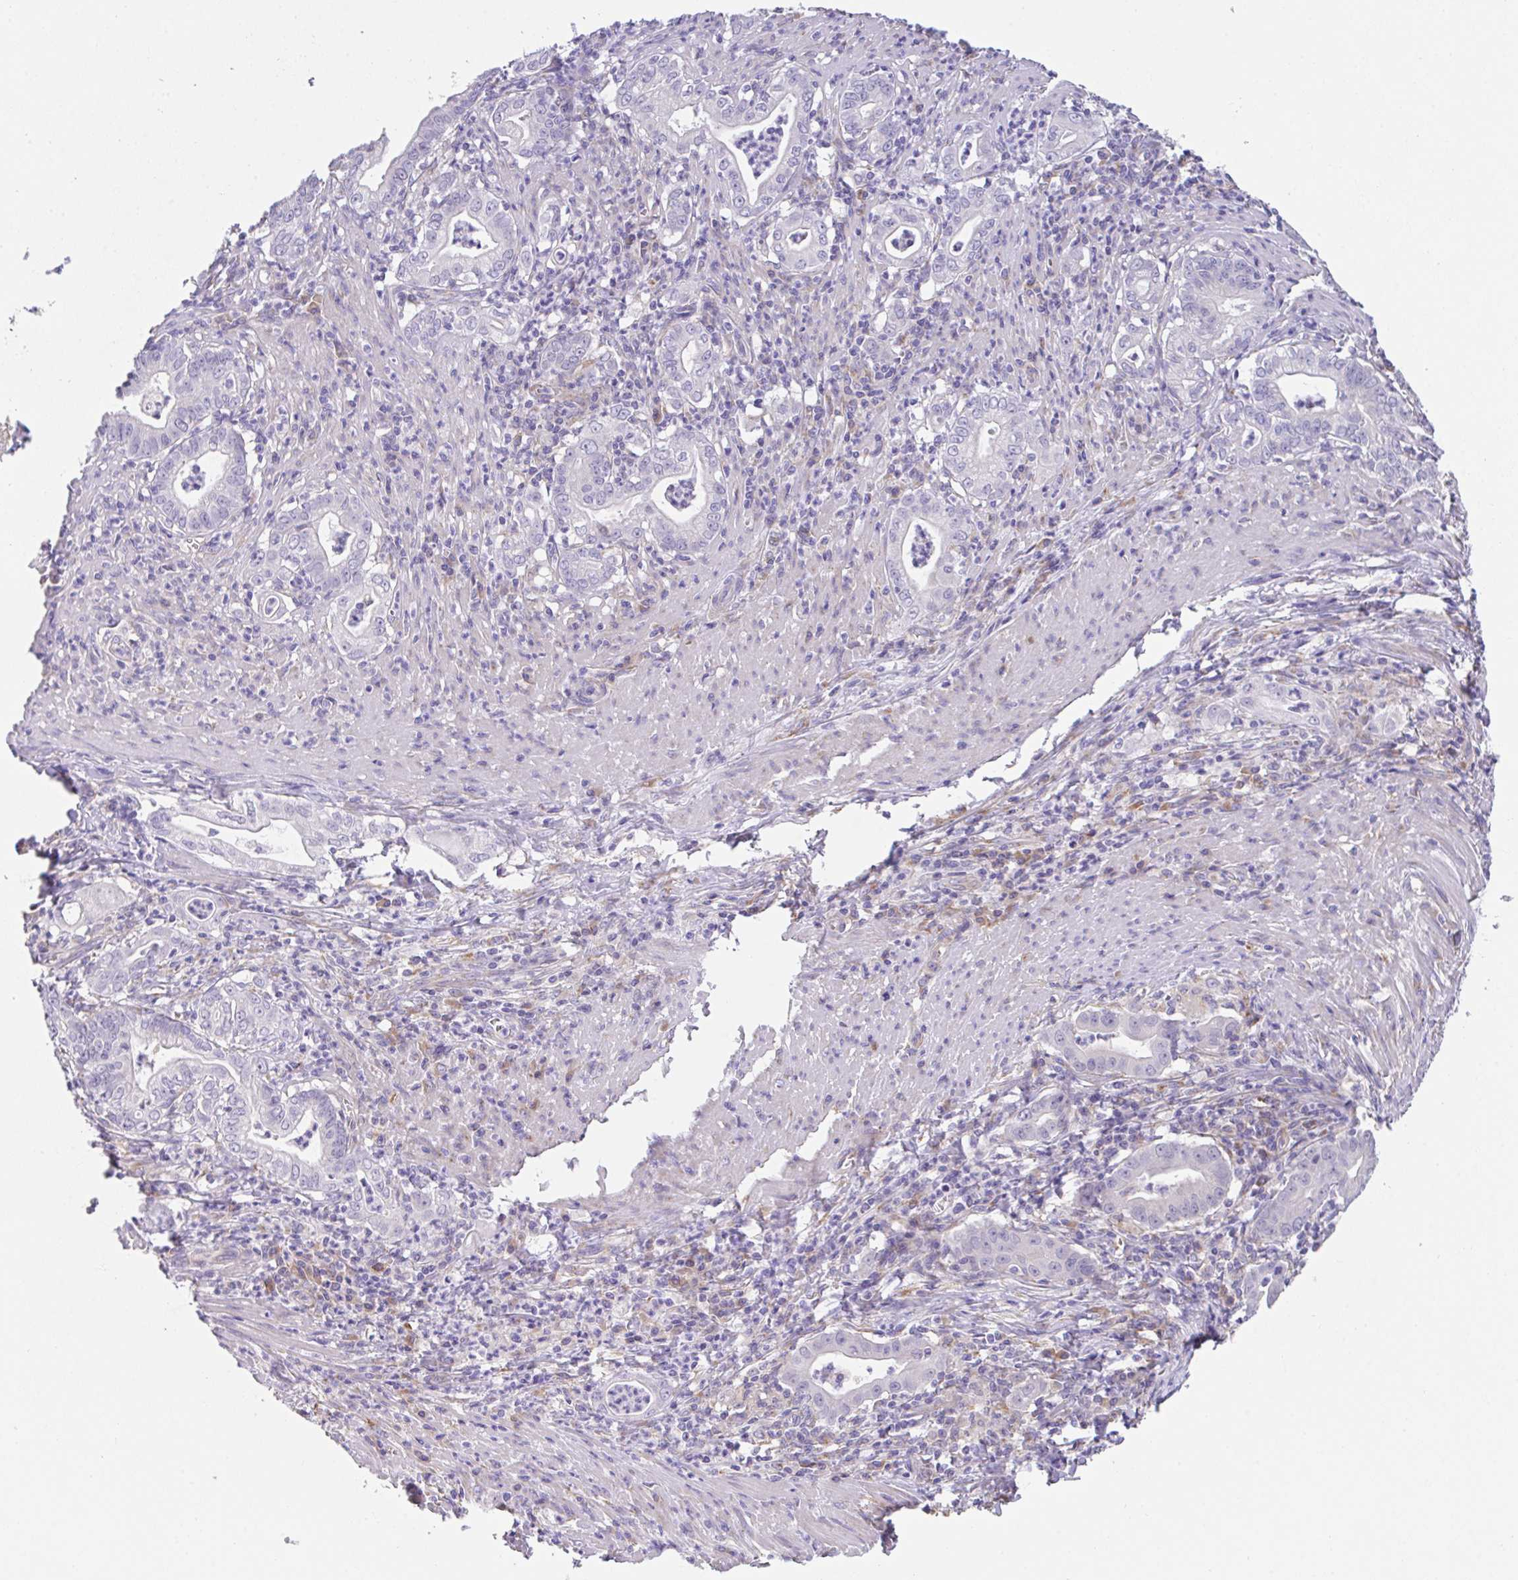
{"staining": {"intensity": "negative", "quantity": "none", "location": "none"}, "tissue": "stomach cancer", "cell_type": "Tumor cells", "image_type": "cancer", "snomed": [{"axis": "morphology", "description": "Adenocarcinoma, NOS"}, {"axis": "topography", "description": "Stomach, upper"}], "caption": "Image shows no significant protein staining in tumor cells of stomach adenocarcinoma.", "gene": "MIA3", "patient": {"sex": "female", "age": 79}}